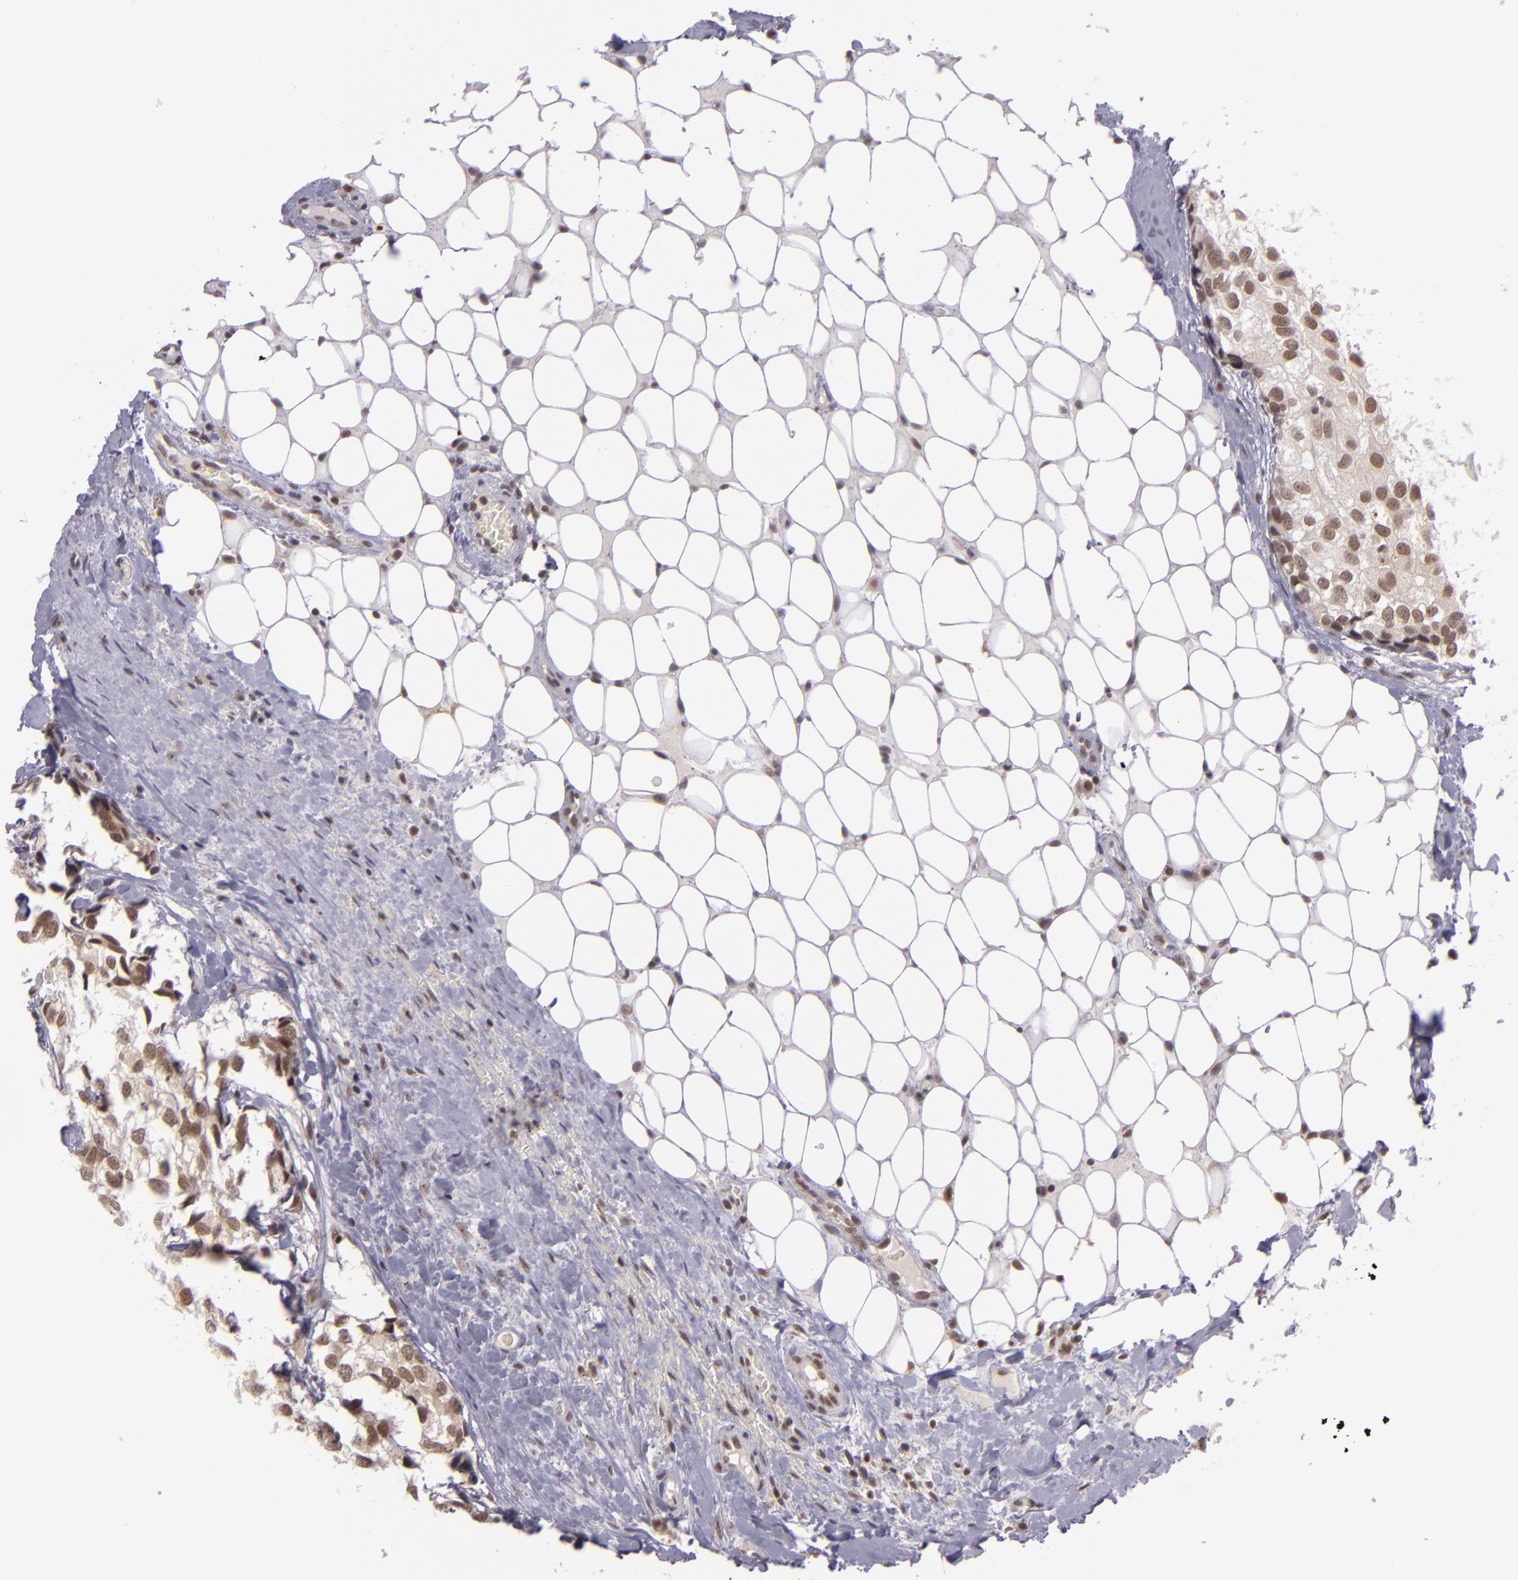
{"staining": {"intensity": "moderate", "quantity": ">75%", "location": "nuclear"}, "tissue": "breast cancer", "cell_type": "Tumor cells", "image_type": "cancer", "snomed": [{"axis": "morphology", "description": "Duct carcinoma"}, {"axis": "topography", "description": "Breast"}], "caption": "Breast invasive ductal carcinoma stained with a brown dye exhibits moderate nuclear positive positivity in about >75% of tumor cells.", "gene": "ZFX", "patient": {"sex": "female", "age": 68}}